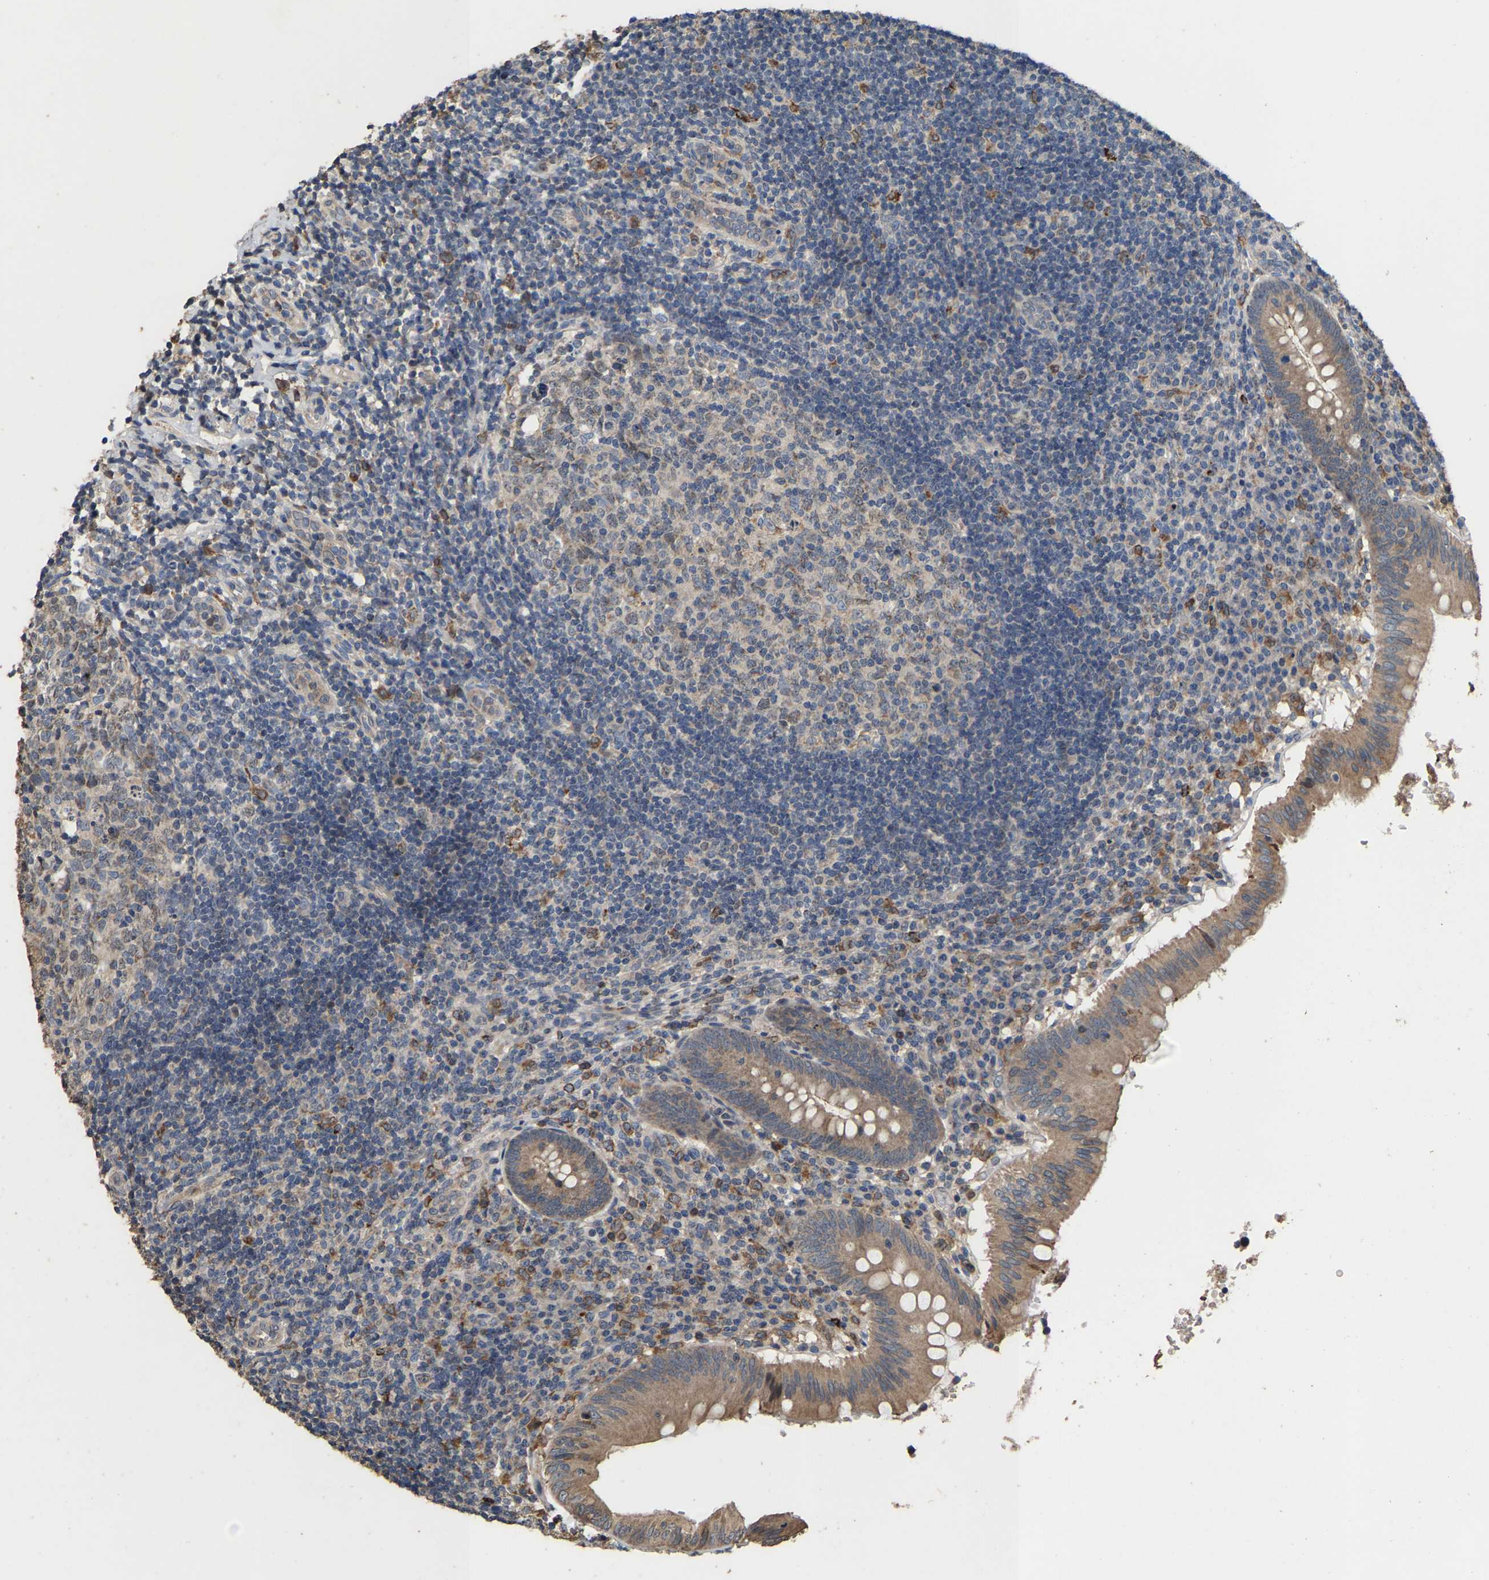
{"staining": {"intensity": "moderate", "quantity": ">75%", "location": "cytoplasmic/membranous"}, "tissue": "appendix", "cell_type": "Glandular cells", "image_type": "normal", "snomed": [{"axis": "morphology", "description": "Normal tissue, NOS"}, {"axis": "topography", "description": "Appendix"}], "caption": "A medium amount of moderate cytoplasmic/membranous staining is identified in about >75% of glandular cells in normal appendix. The staining was performed using DAB (3,3'-diaminobenzidine) to visualize the protein expression in brown, while the nuclei were stained in blue with hematoxylin (Magnification: 20x).", "gene": "TDRKH", "patient": {"sex": "male", "age": 8}}